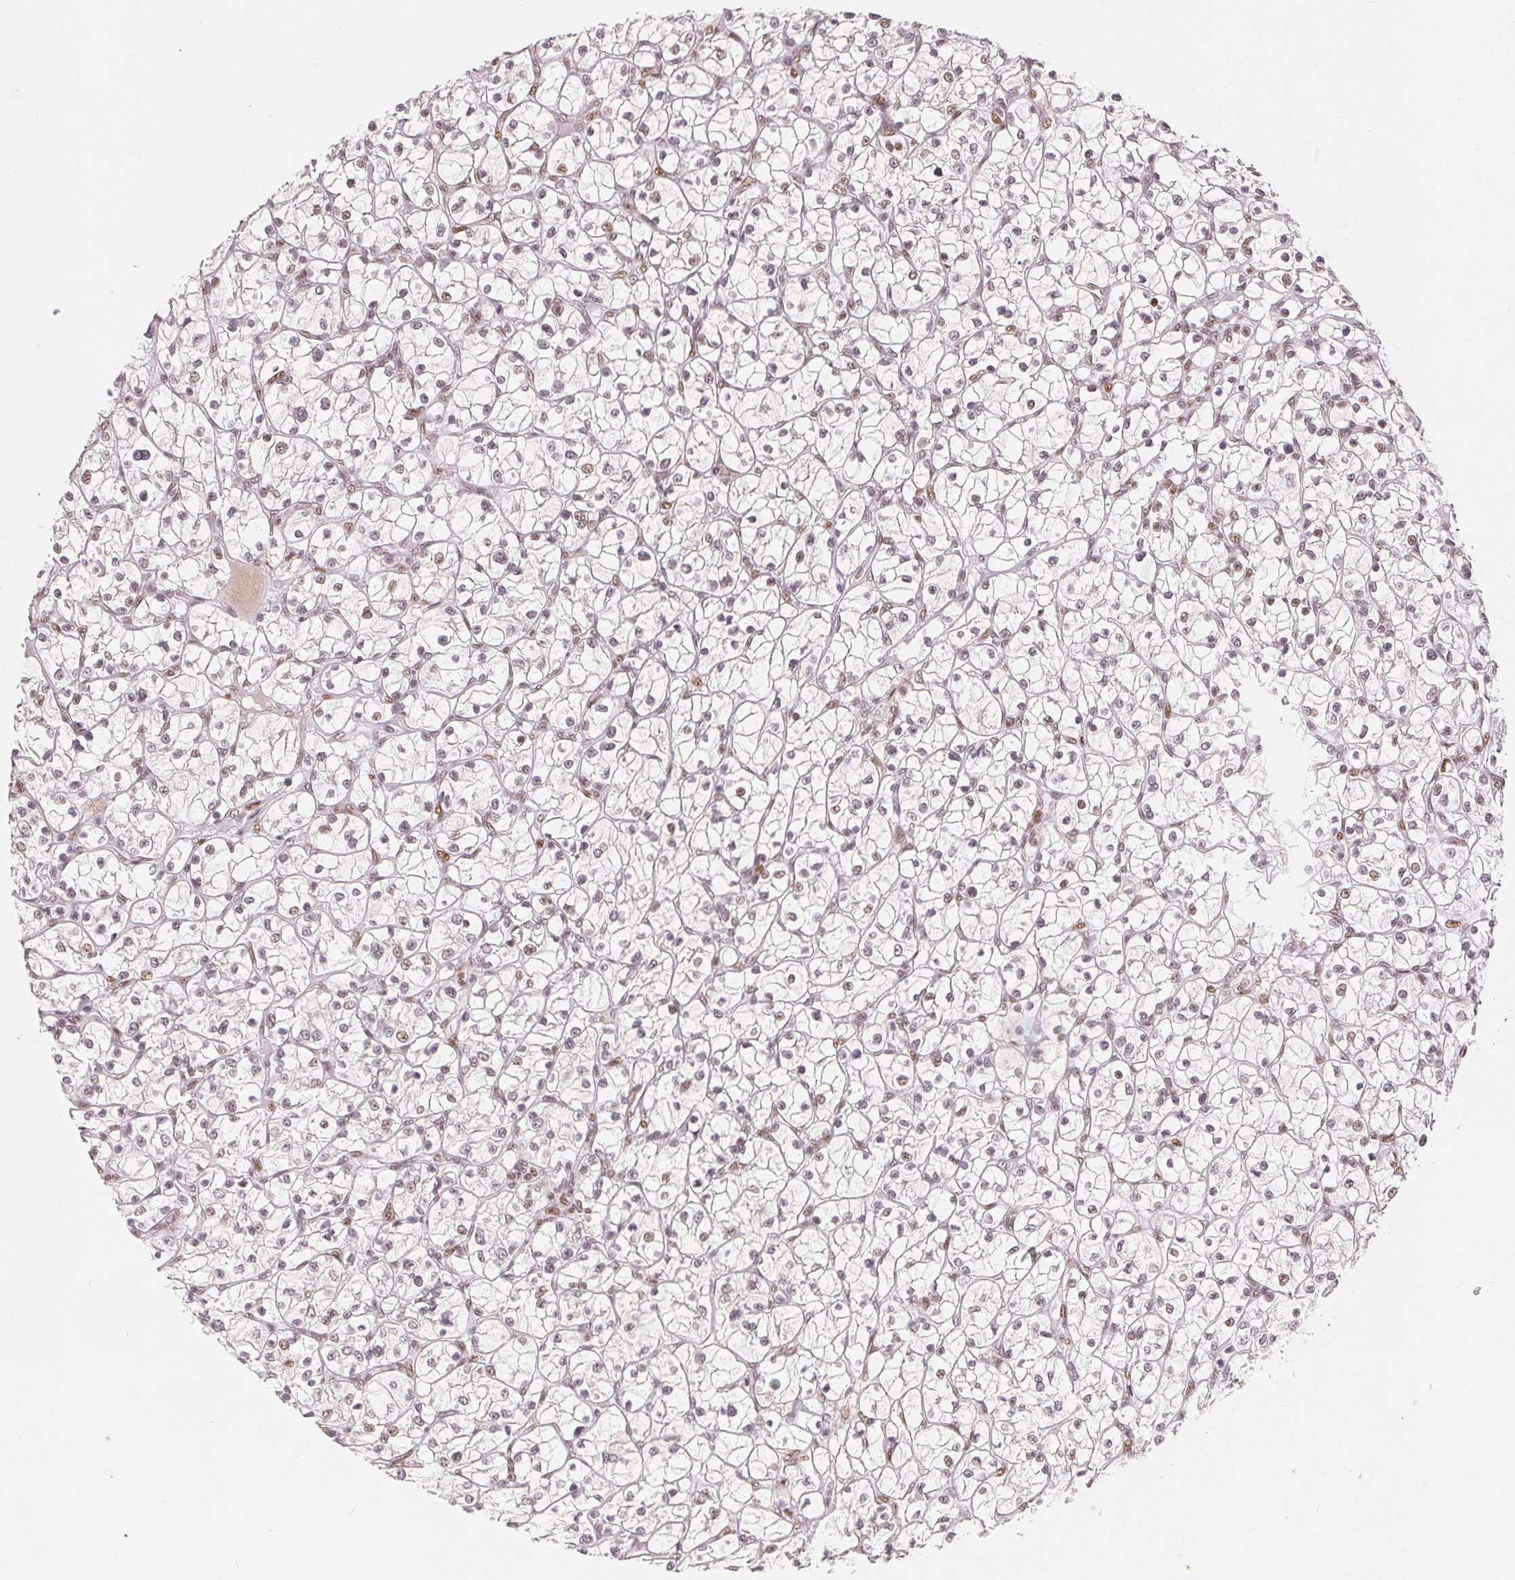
{"staining": {"intensity": "weak", "quantity": ">75%", "location": "nuclear"}, "tissue": "renal cancer", "cell_type": "Tumor cells", "image_type": "cancer", "snomed": [{"axis": "morphology", "description": "Adenocarcinoma, NOS"}, {"axis": "topography", "description": "Kidney"}], "caption": "Immunohistochemistry photomicrograph of neoplastic tissue: human adenocarcinoma (renal) stained using IHC demonstrates low levels of weak protein expression localized specifically in the nuclear of tumor cells, appearing as a nuclear brown color.", "gene": "ZNF703", "patient": {"sex": "female", "age": 64}}